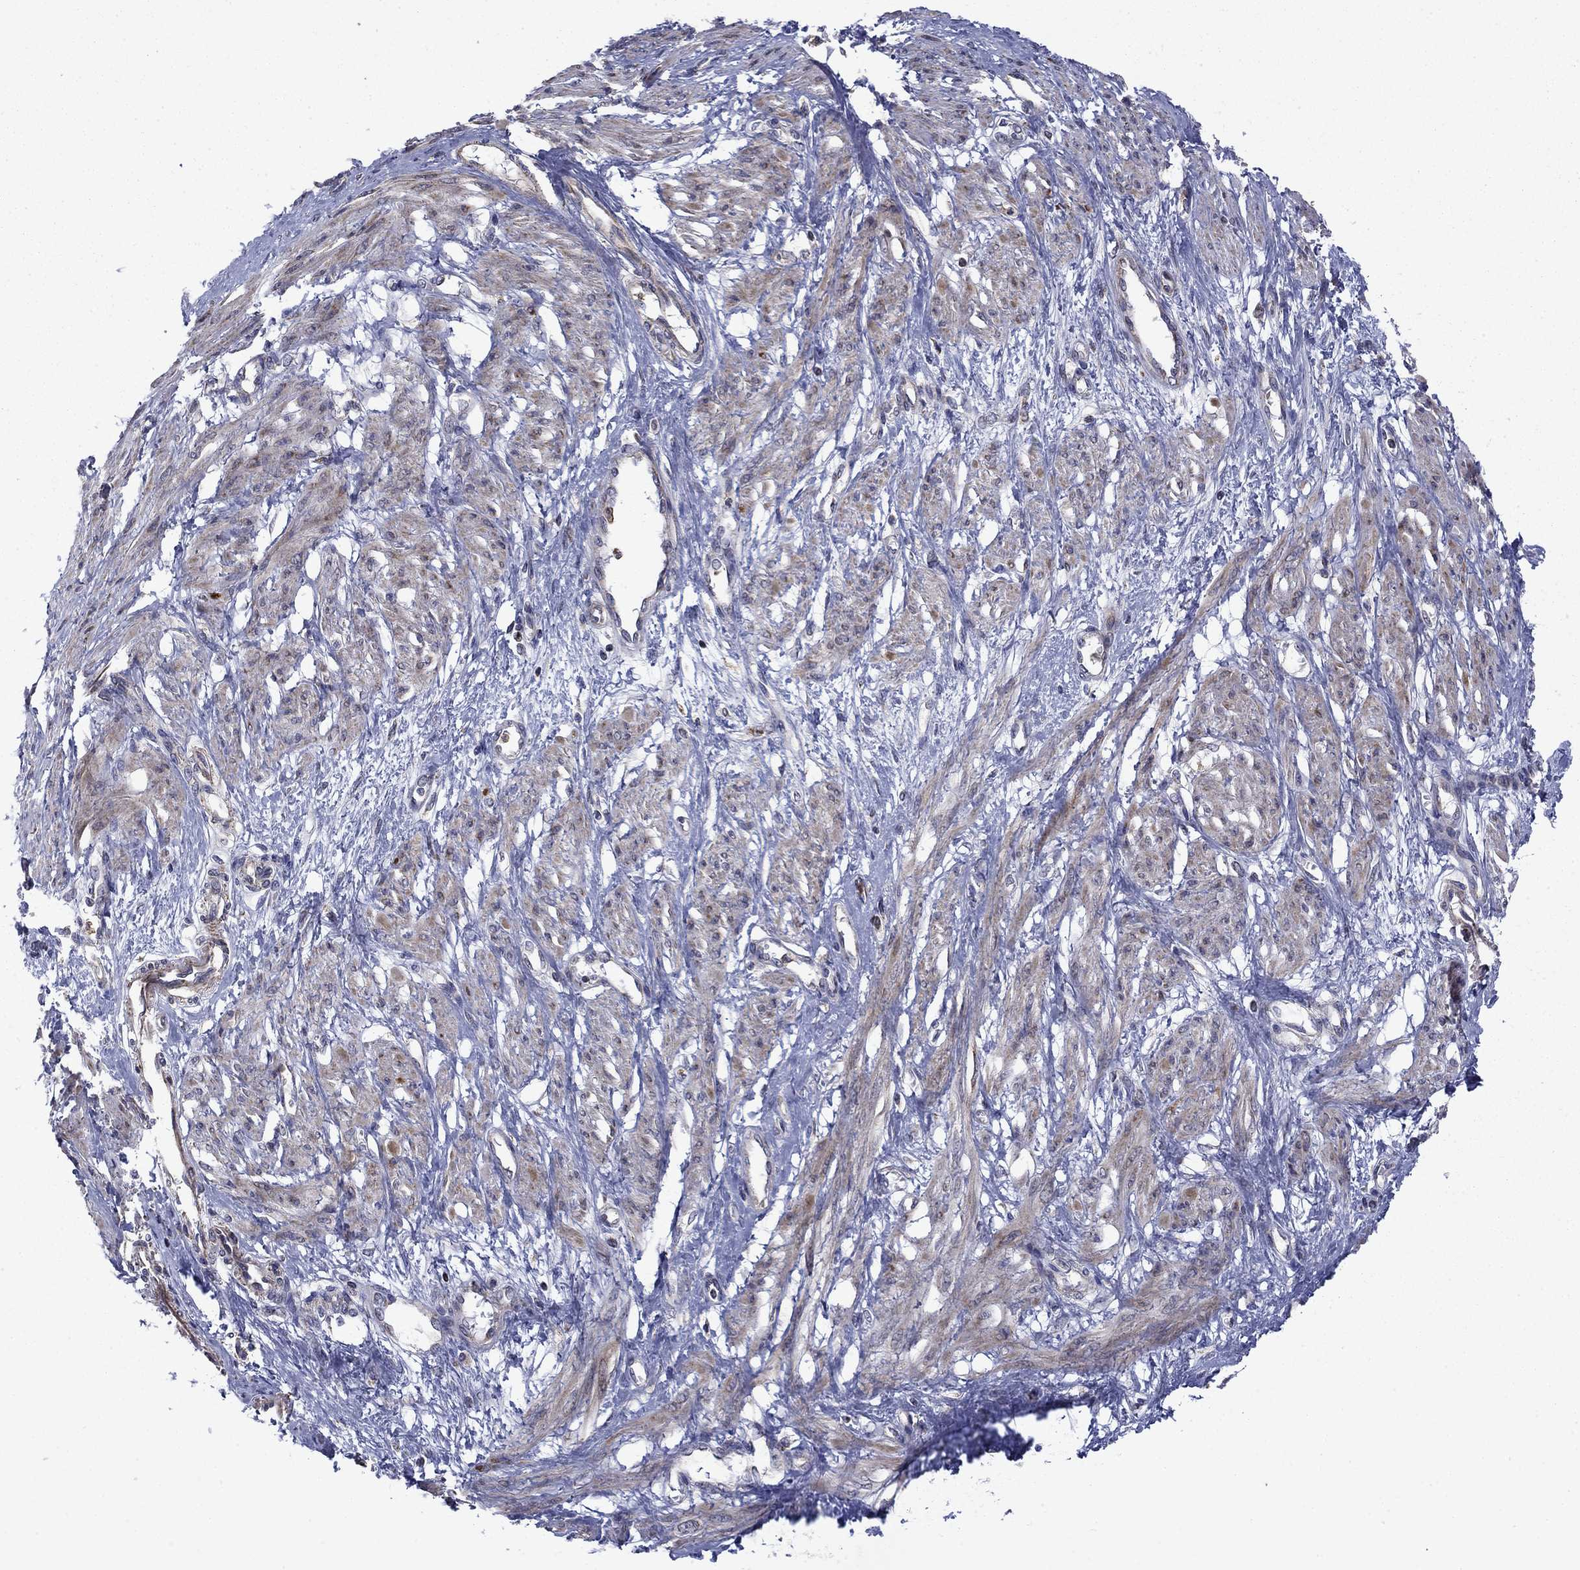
{"staining": {"intensity": "weak", "quantity": "25%-75%", "location": "cytoplasmic/membranous"}, "tissue": "smooth muscle", "cell_type": "Smooth muscle cells", "image_type": "normal", "snomed": [{"axis": "morphology", "description": "Normal tissue, NOS"}, {"axis": "topography", "description": "Smooth muscle"}, {"axis": "topography", "description": "Uterus"}], "caption": "Smooth muscle cells demonstrate low levels of weak cytoplasmic/membranous expression in approximately 25%-75% of cells in normal human smooth muscle. (IHC, brightfield microscopy, high magnification).", "gene": "DOP1B", "patient": {"sex": "female", "age": 39}}